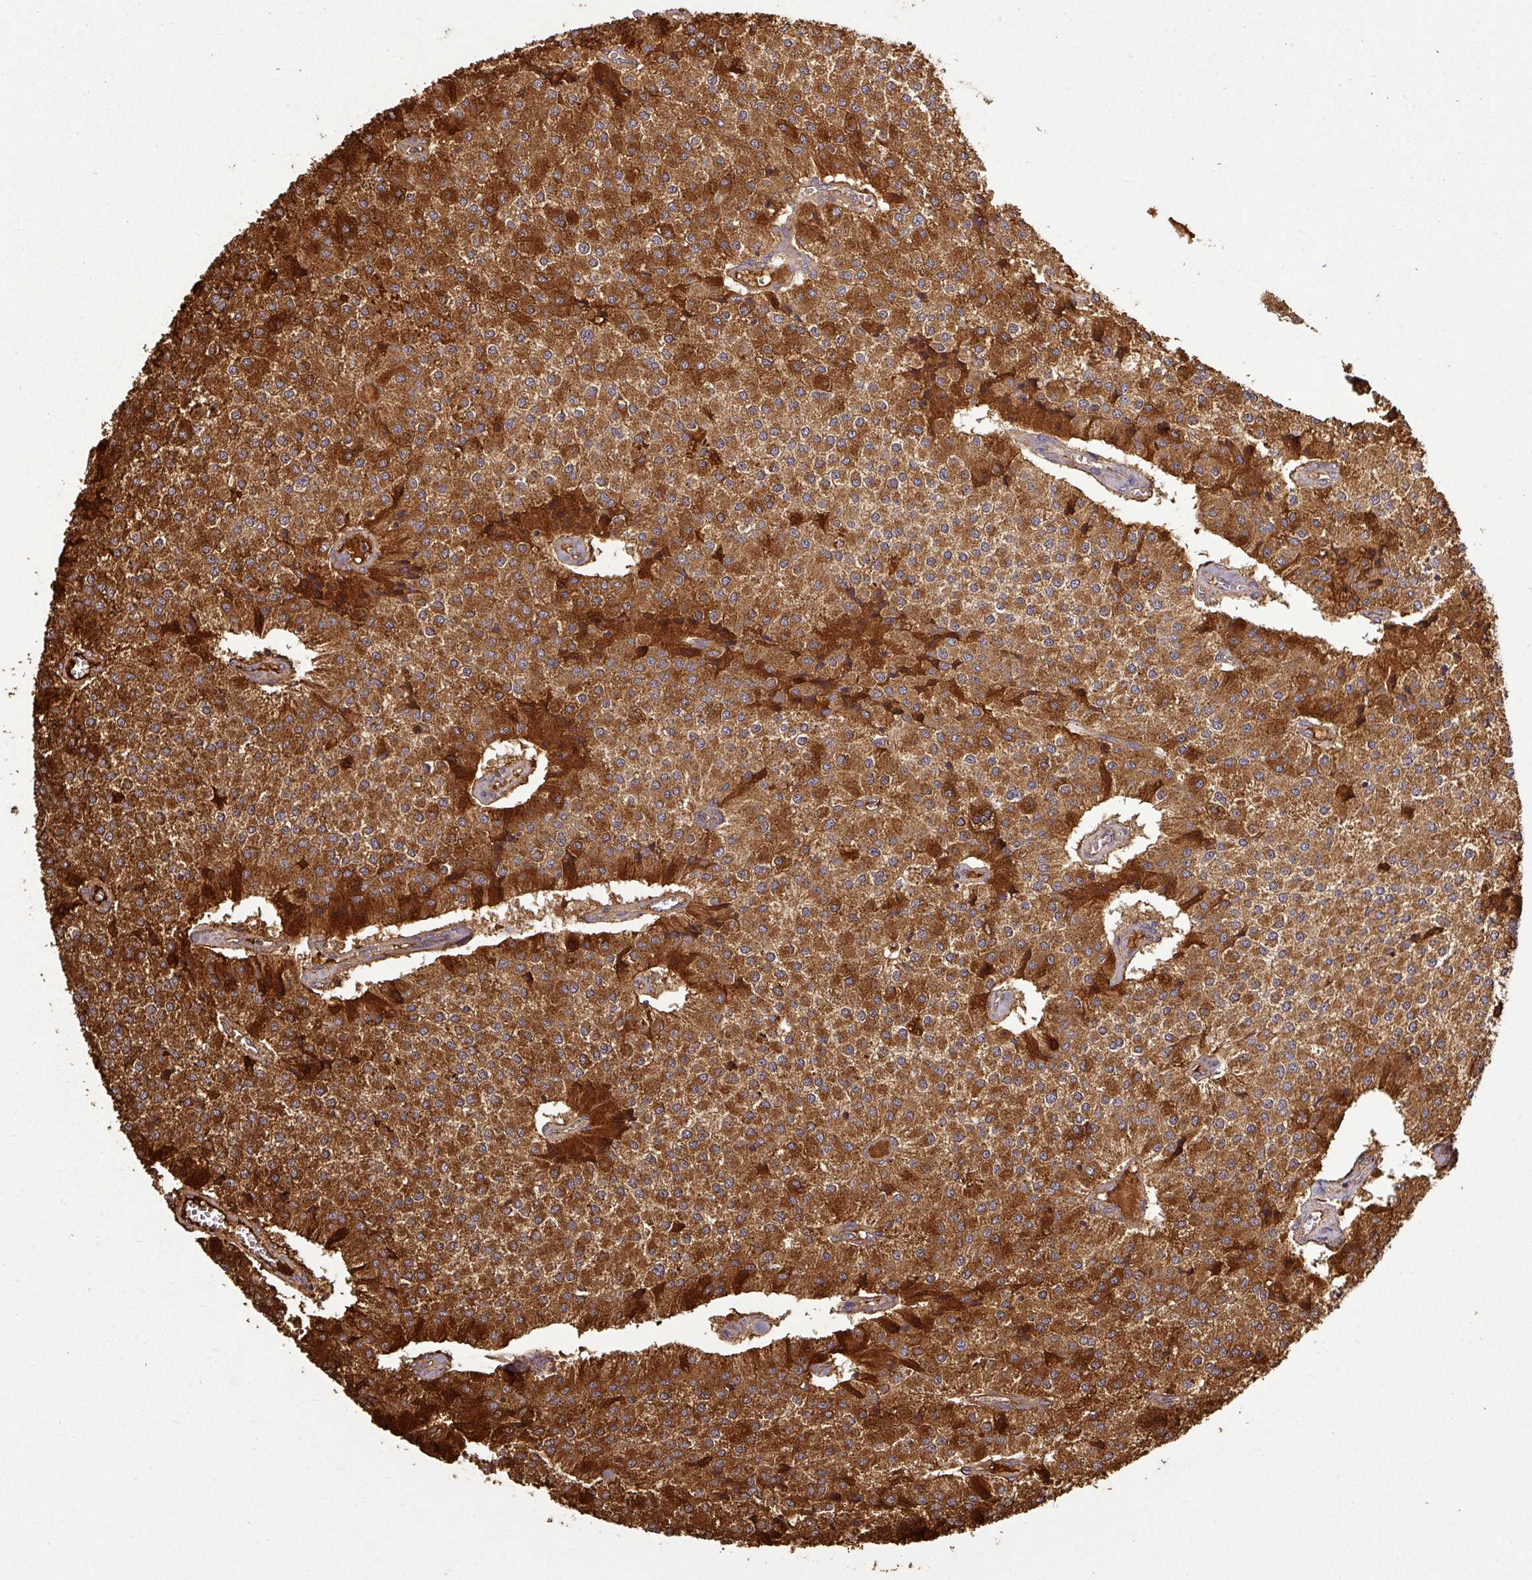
{"staining": {"intensity": "strong", "quantity": ">75%", "location": "cytoplasmic/membranous"}, "tissue": "carcinoid", "cell_type": "Tumor cells", "image_type": "cancer", "snomed": [{"axis": "morphology", "description": "Carcinoid, malignant, NOS"}, {"axis": "topography", "description": "Colon"}], "caption": "DAB (3,3'-diaminobenzidine) immunohistochemical staining of human carcinoid reveals strong cytoplasmic/membranous protein expression in approximately >75% of tumor cells.", "gene": "PLEKHM1", "patient": {"sex": "female", "age": 52}}